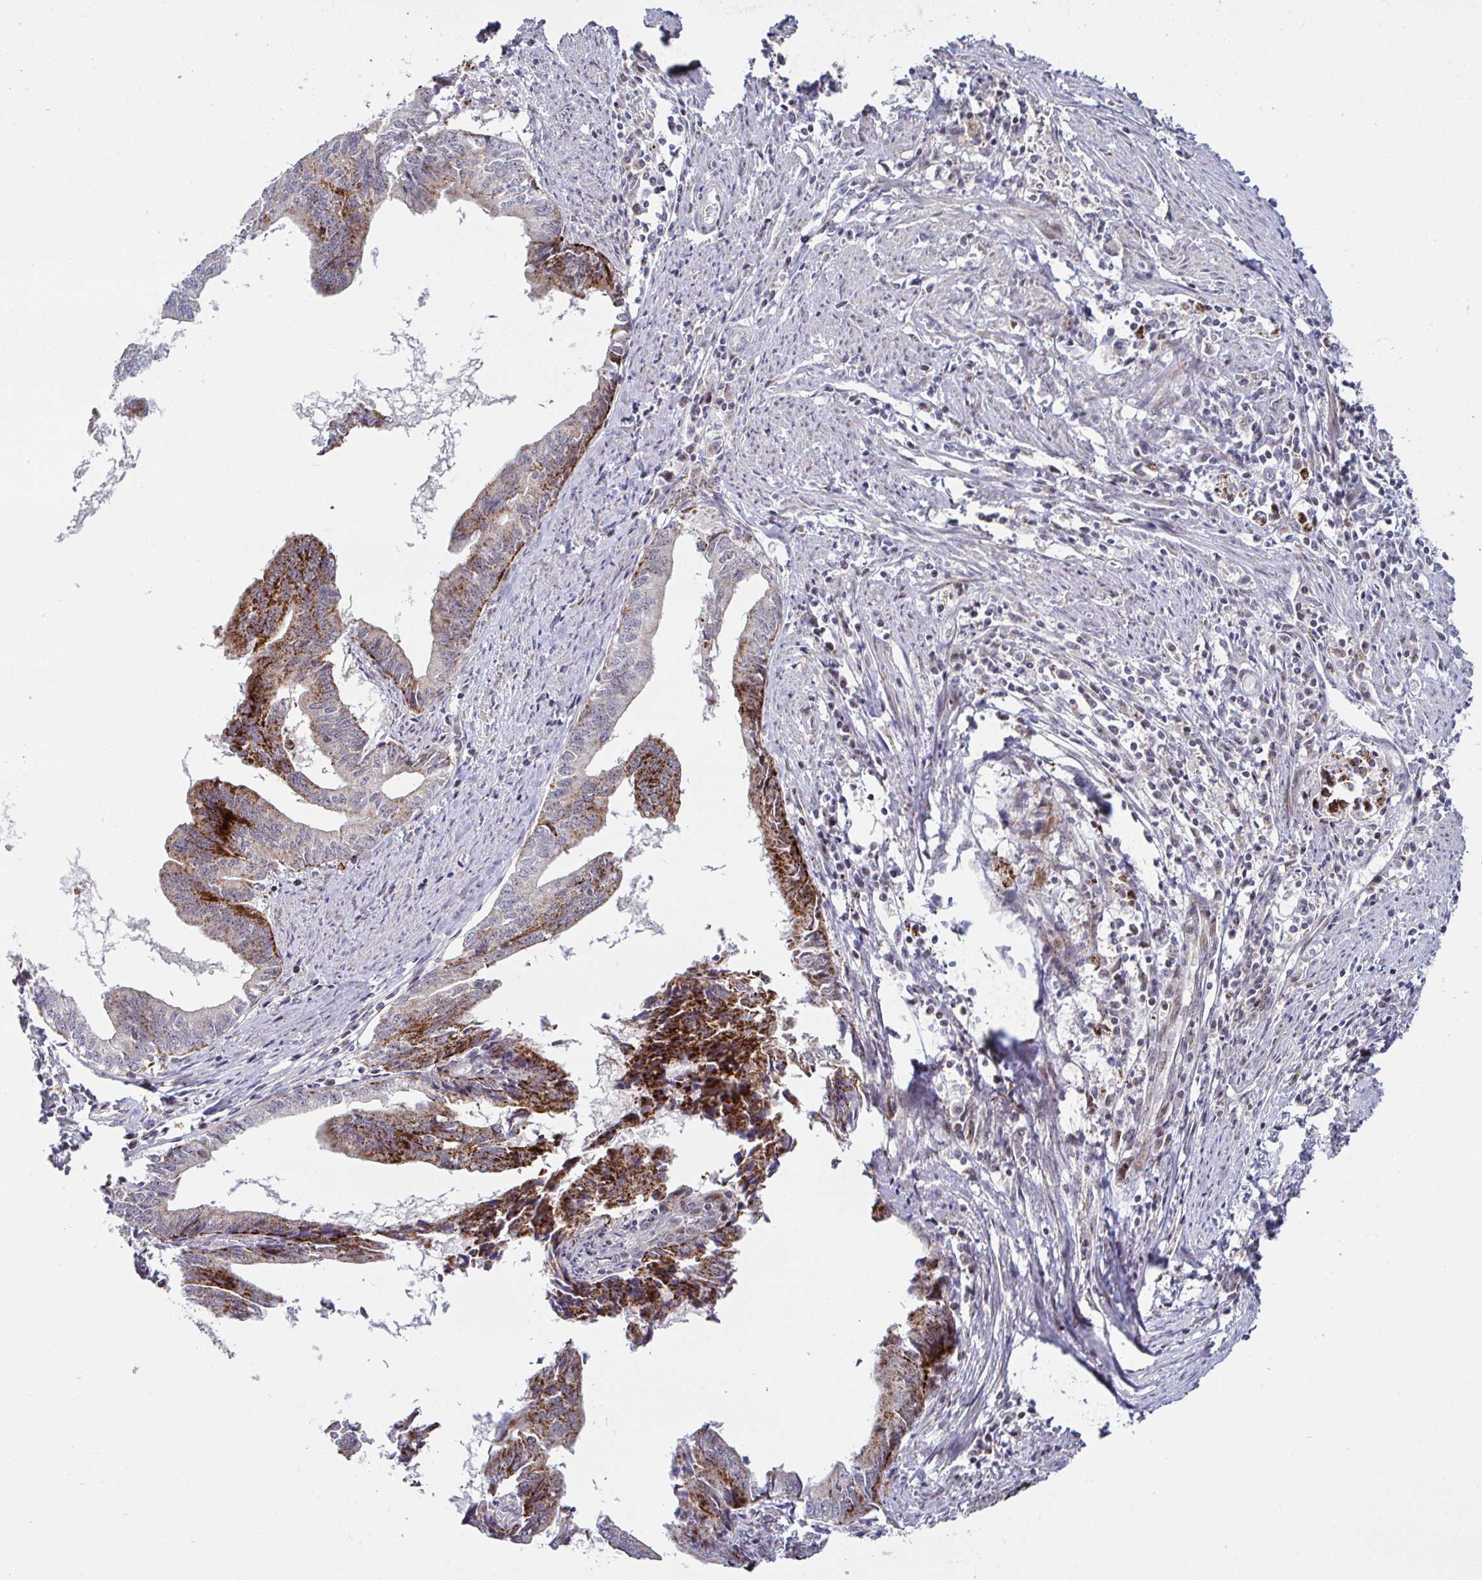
{"staining": {"intensity": "strong", "quantity": ">75%", "location": "cytoplasmic/membranous"}, "tissue": "endometrial cancer", "cell_type": "Tumor cells", "image_type": "cancer", "snomed": [{"axis": "morphology", "description": "Adenocarcinoma, NOS"}, {"axis": "topography", "description": "Endometrium"}], "caption": "This photomicrograph exhibits immunohistochemistry (IHC) staining of adenocarcinoma (endometrial), with high strong cytoplasmic/membranous expression in about >75% of tumor cells.", "gene": "DZIP1", "patient": {"sex": "female", "age": 65}}